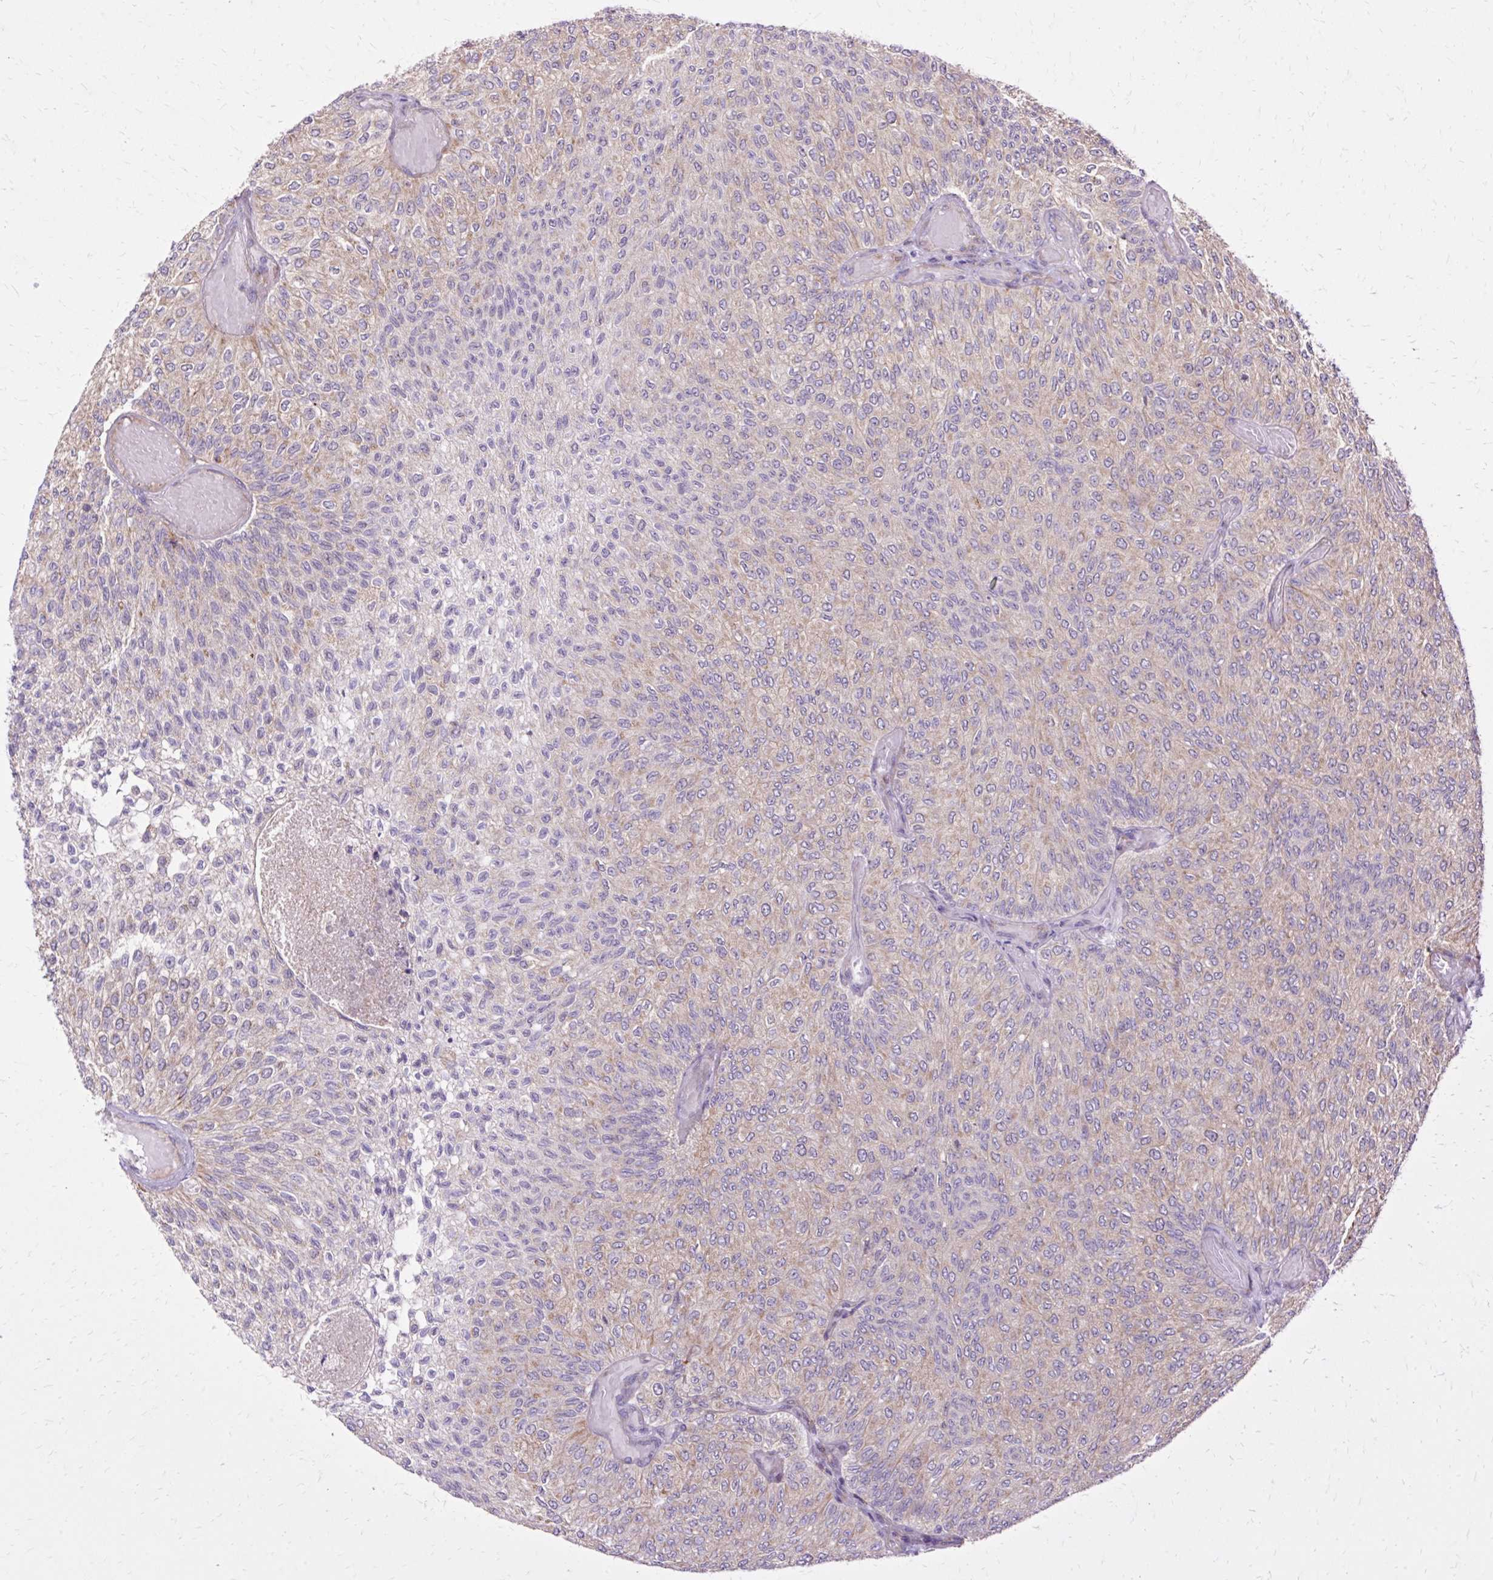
{"staining": {"intensity": "weak", "quantity": "25%-75%", "location": "cytoplasmic/membranous"}, "tissue": "urothelial cancer", "cell_type": "Tumor cells", "image_type": "cancer", "snomed": [{"axis": "morphology", "description": "Urothelial carcinoma, Low grade"}, {"axis": "topography", "description": "Urinary bladder"}], "caption": "Tumor cells exhibit weak cytoplasmic/membranous expression in approximately 25%-75% of cells in urothelial carcinoma (low-grade).", "gene": "GEMIN2", "patient": {"sex": "male", "age": 78}}